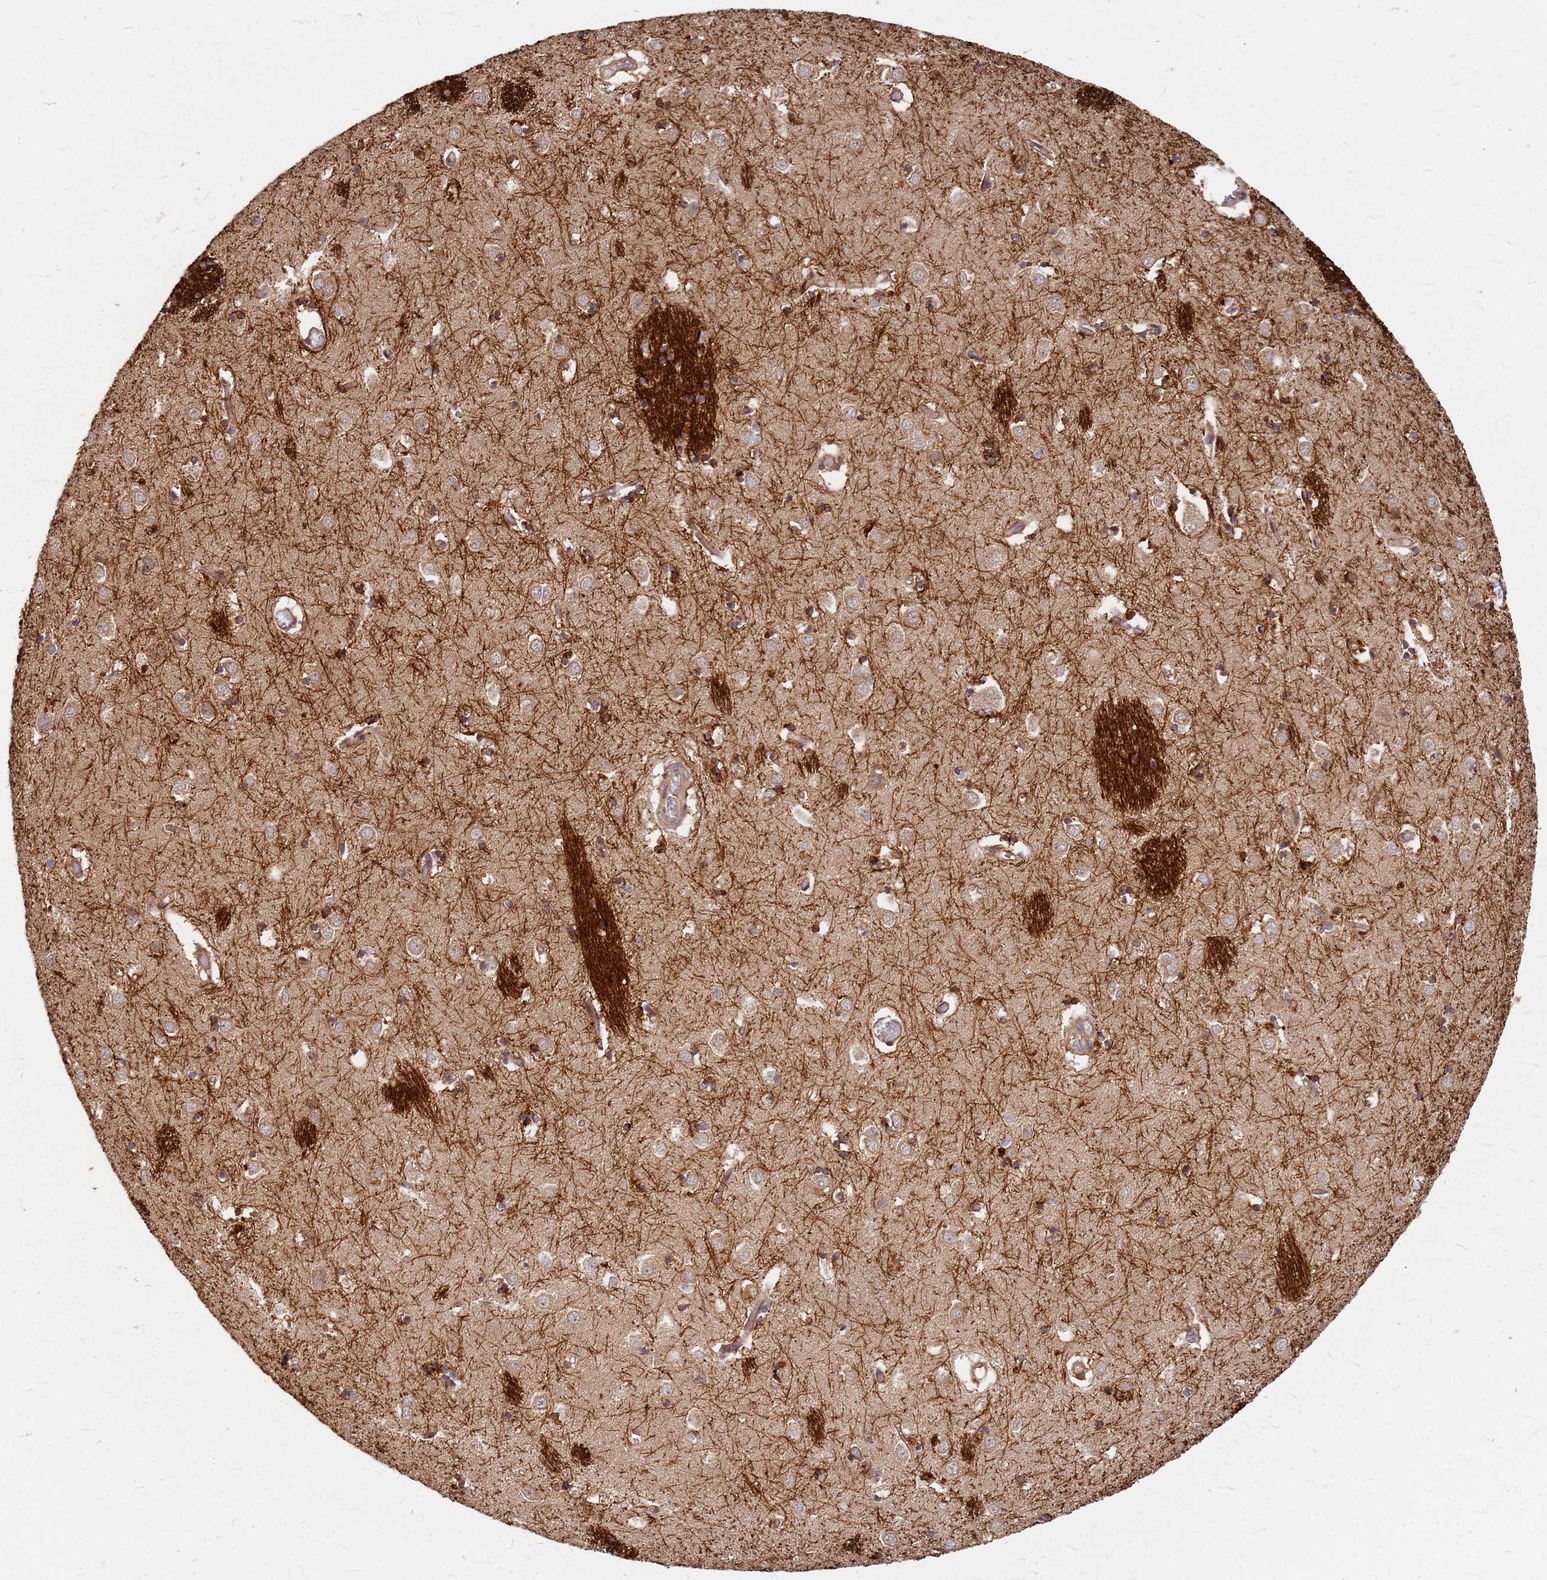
{"staining": {"intensity": "strong", "quantity": ">75%", "location": "cytoplasmic/membranous,nuclear"}, "tissue": "caudate", "cell_type": "Glial cells", "image_type": "normal", "snomed": [{"axis": "morphology", "description": "Normal tissue, NOS"}, {"axis": "topography", "description": "Lateral ventricle wall"}], "caption": "The micrograph reveals staining of unremarkable caudate, revealing strong cytoplasmic/membranous,nuclear protein expression (brown color) within glial cells.", "gene": "TRABD", "patient": {"sex": "male", "age": 70}}